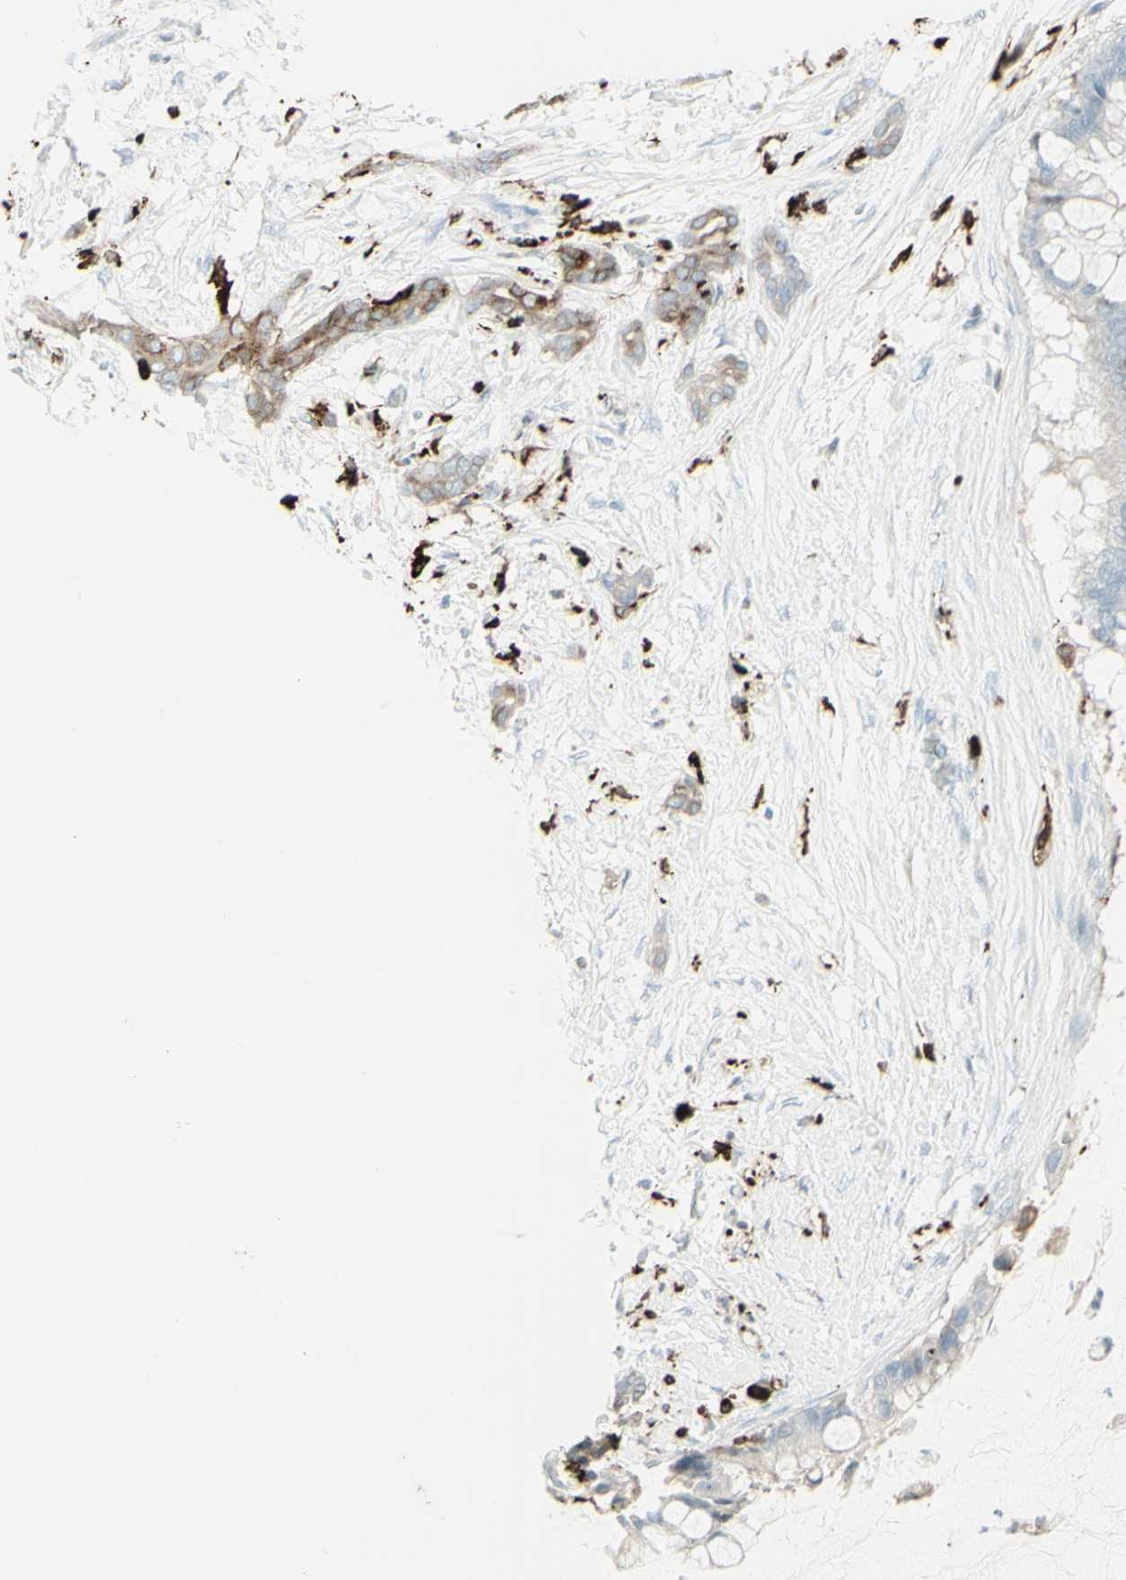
{"staining": {"intensity": "negative", "quantity": "none", "location": "none"}, "tissue": "pancreatic cancer", "cell_type": "Tumor cells", "image_type": "cancer", "snomed": [{"axis": "morphology", "description": "Adenocarcinoma, NOS"}, {"axis": "topography", "description": "Pancreas"}], "caption": "A photomicrograph of human pancreatic adenocarcinoma is negative for staining in tumor cells.", "gene": "HLA-DPB1", "patient": {"sex": "male", "age": 41}}